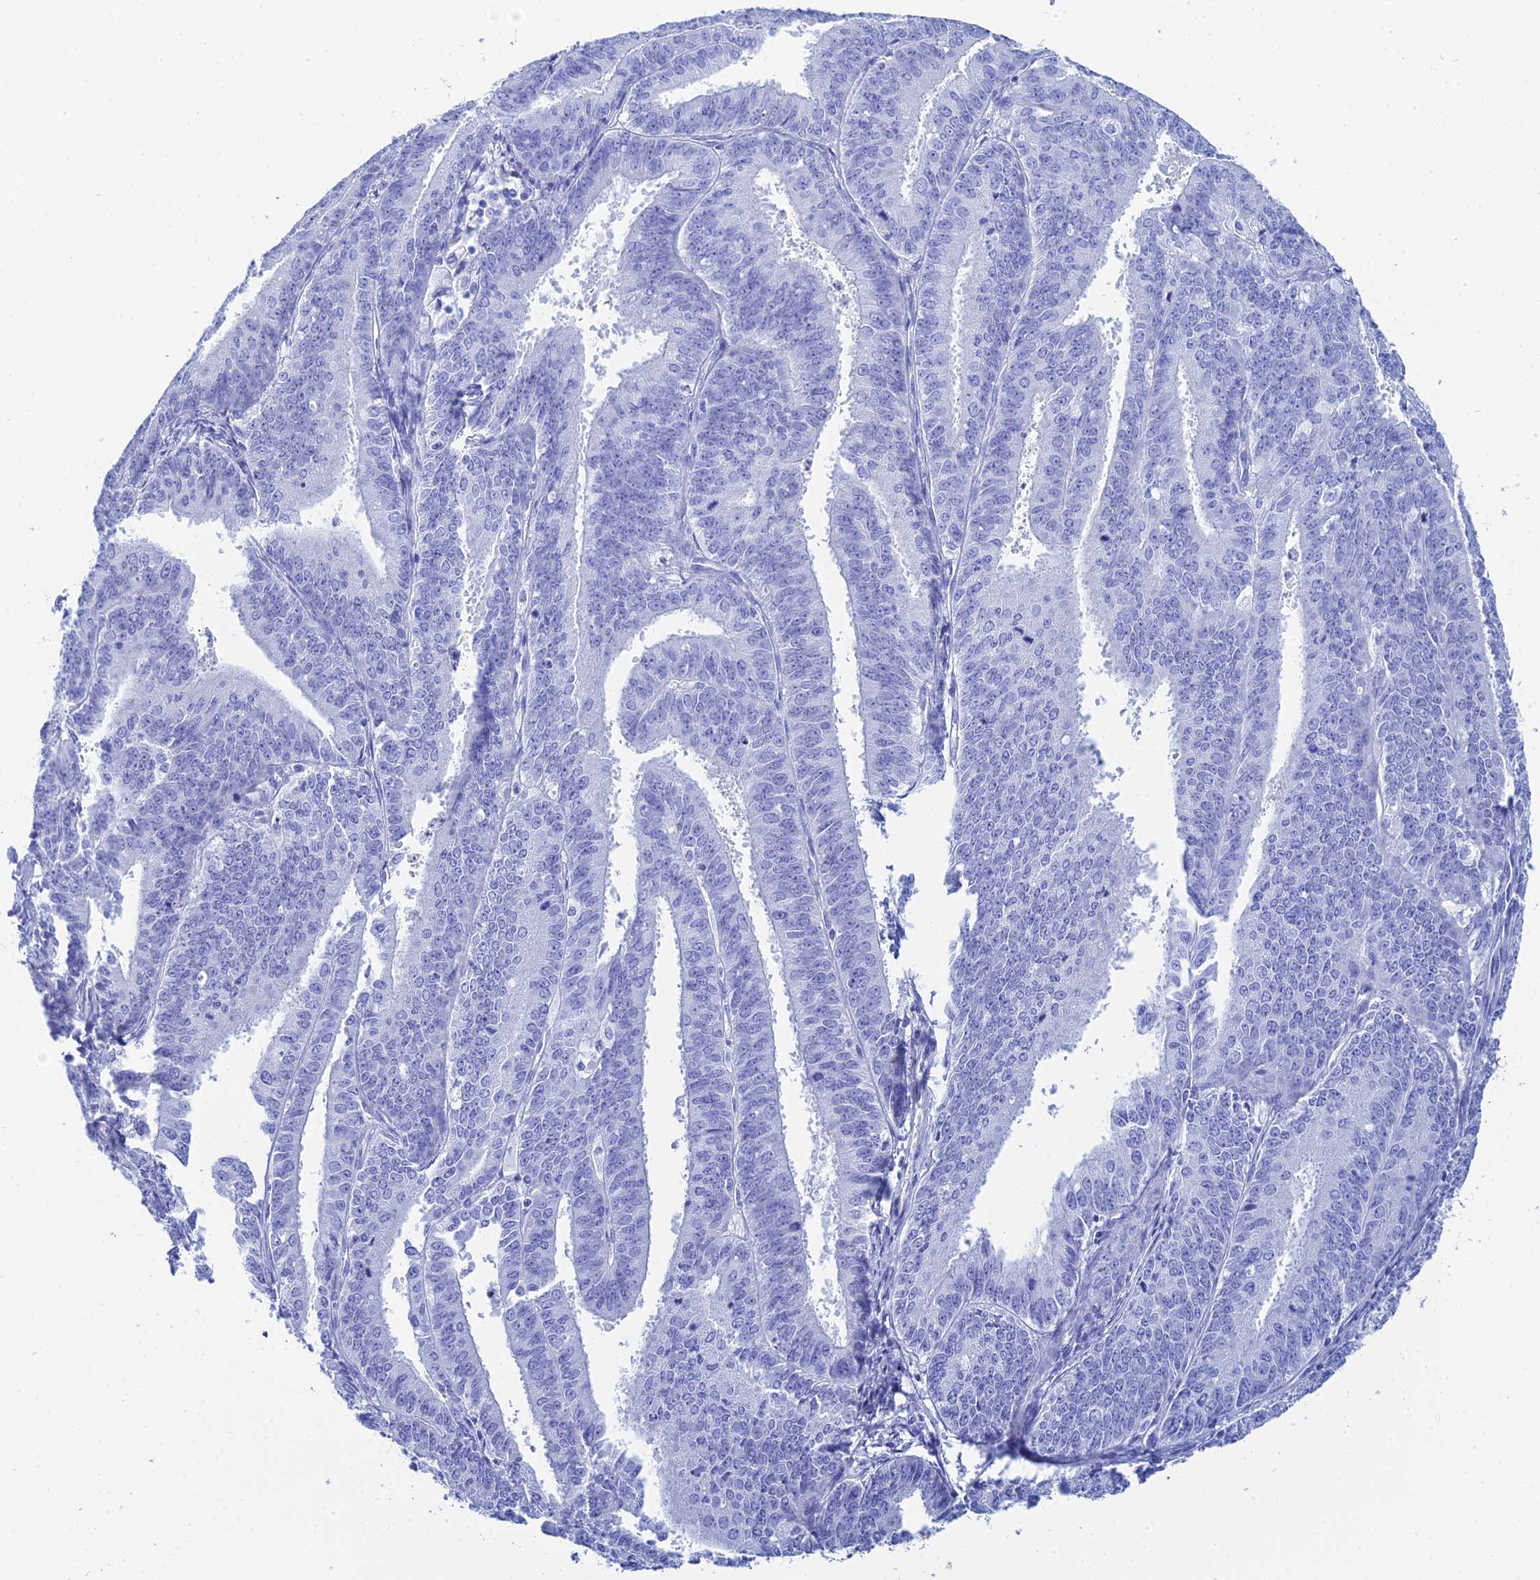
{"staining": {"intensity": "negative", "quantity": "none", "location": "none"}, "tissue": "endometrial cancer", "cell_type": "Tumor cells", "image_type": "cancer", "snomed": [{"axis": "morphology", "description": "Adenocarcinoma, NOS"}, {"axis": "topography", "description": "Endometrium"}], "caption": "Protein analysis of adenocarcinoma (endometrial) shows no significant staining in tumor cells.", "gene": "TEX101", "patient": {"sex": "female", "age": 73}}